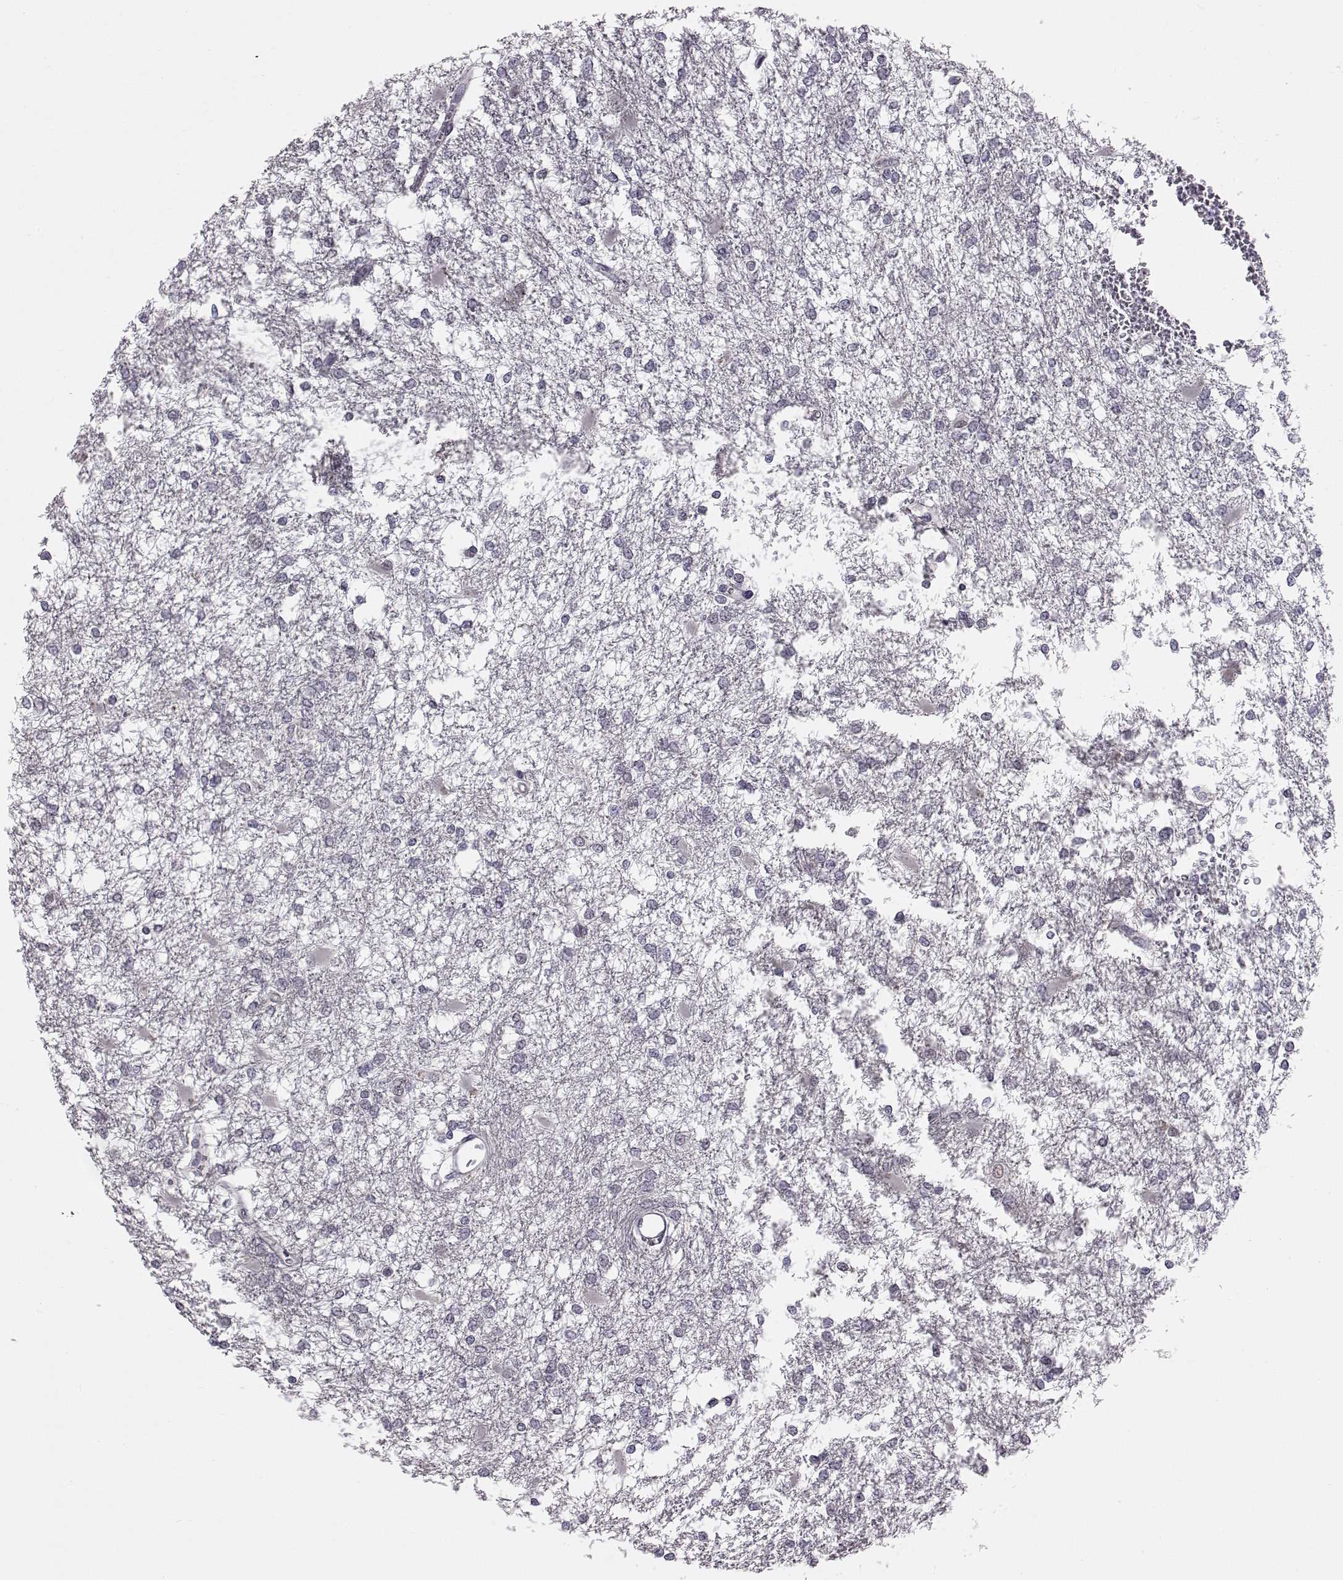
{"staining": {"intensity": "negative", "quantity": "none", "location": "none"}, "tissue": "glioma", "cell_type": "Tumor cells", "image_type": "cancer", "snomed": [{"axis": "morphology", "description": "Glioma, malignant, High grade"}, {"axis": "topography", "description": "Cerebral cortex"}], "caption": "There is no significant expression in tumor cells of malignant glioma (high-grade).", "gene": "C10orf62", "patient": {"sex": "male", "age": 79}}